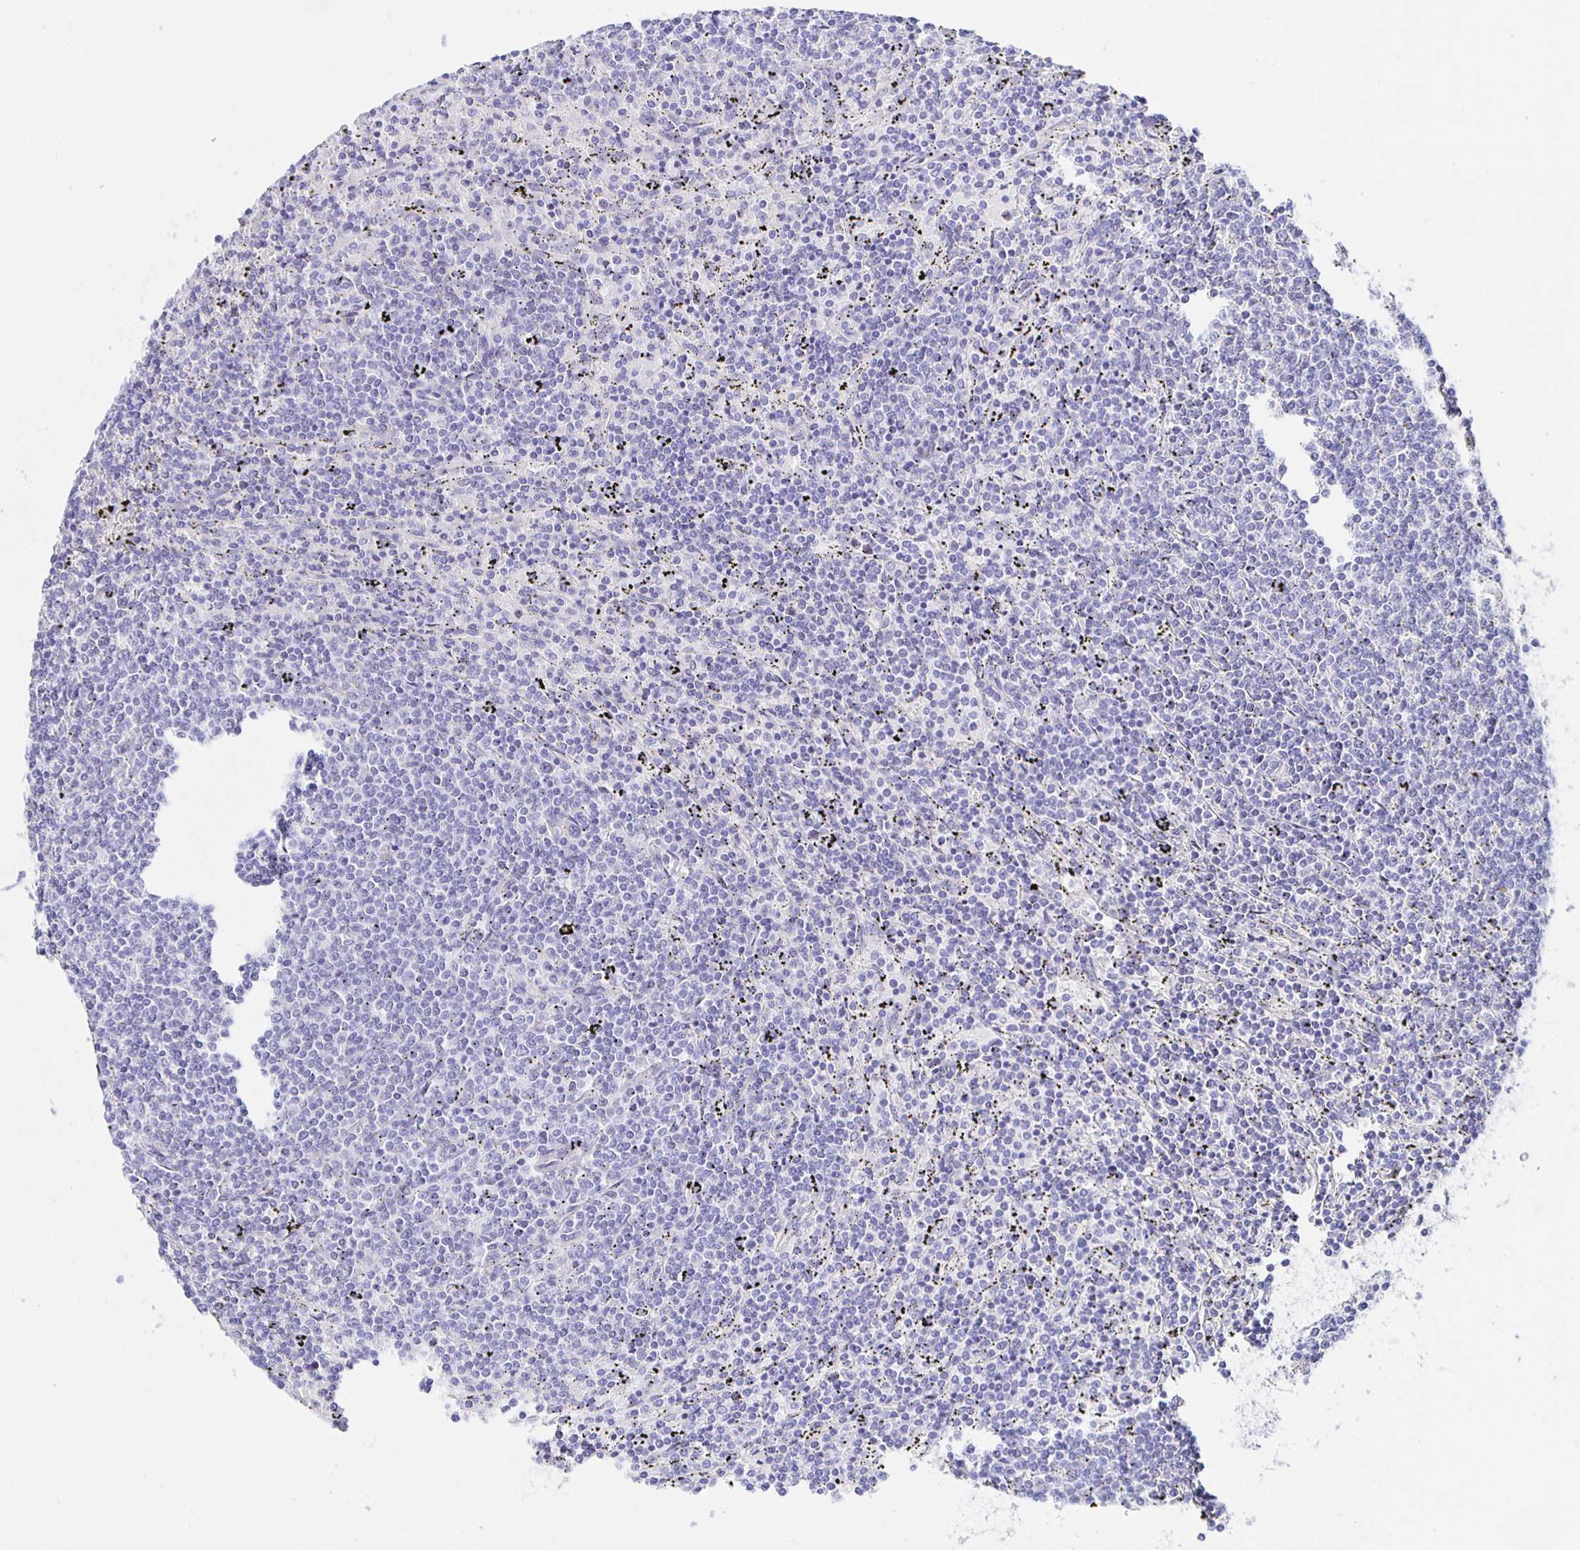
{"staining": {"intensity": "negative", "quantity": "none", "location": "none"}, "tissue": "lymphoma", "cell_type": "Tumor cells", "image_type": "cancer", "snomed": [{"axis": "morphology", "description": "Malignant lymphoma, non-Hodgkin's type, Low grade"}, {"axis": "topography", "description": "Spleen"}], "caption": "This is an immunohistochemistry (IHC) image of human lymphoma. There is no staining in tumor cells.", "gene": "HSPA4L", "patient": {"sex": "female", "age": 50}}